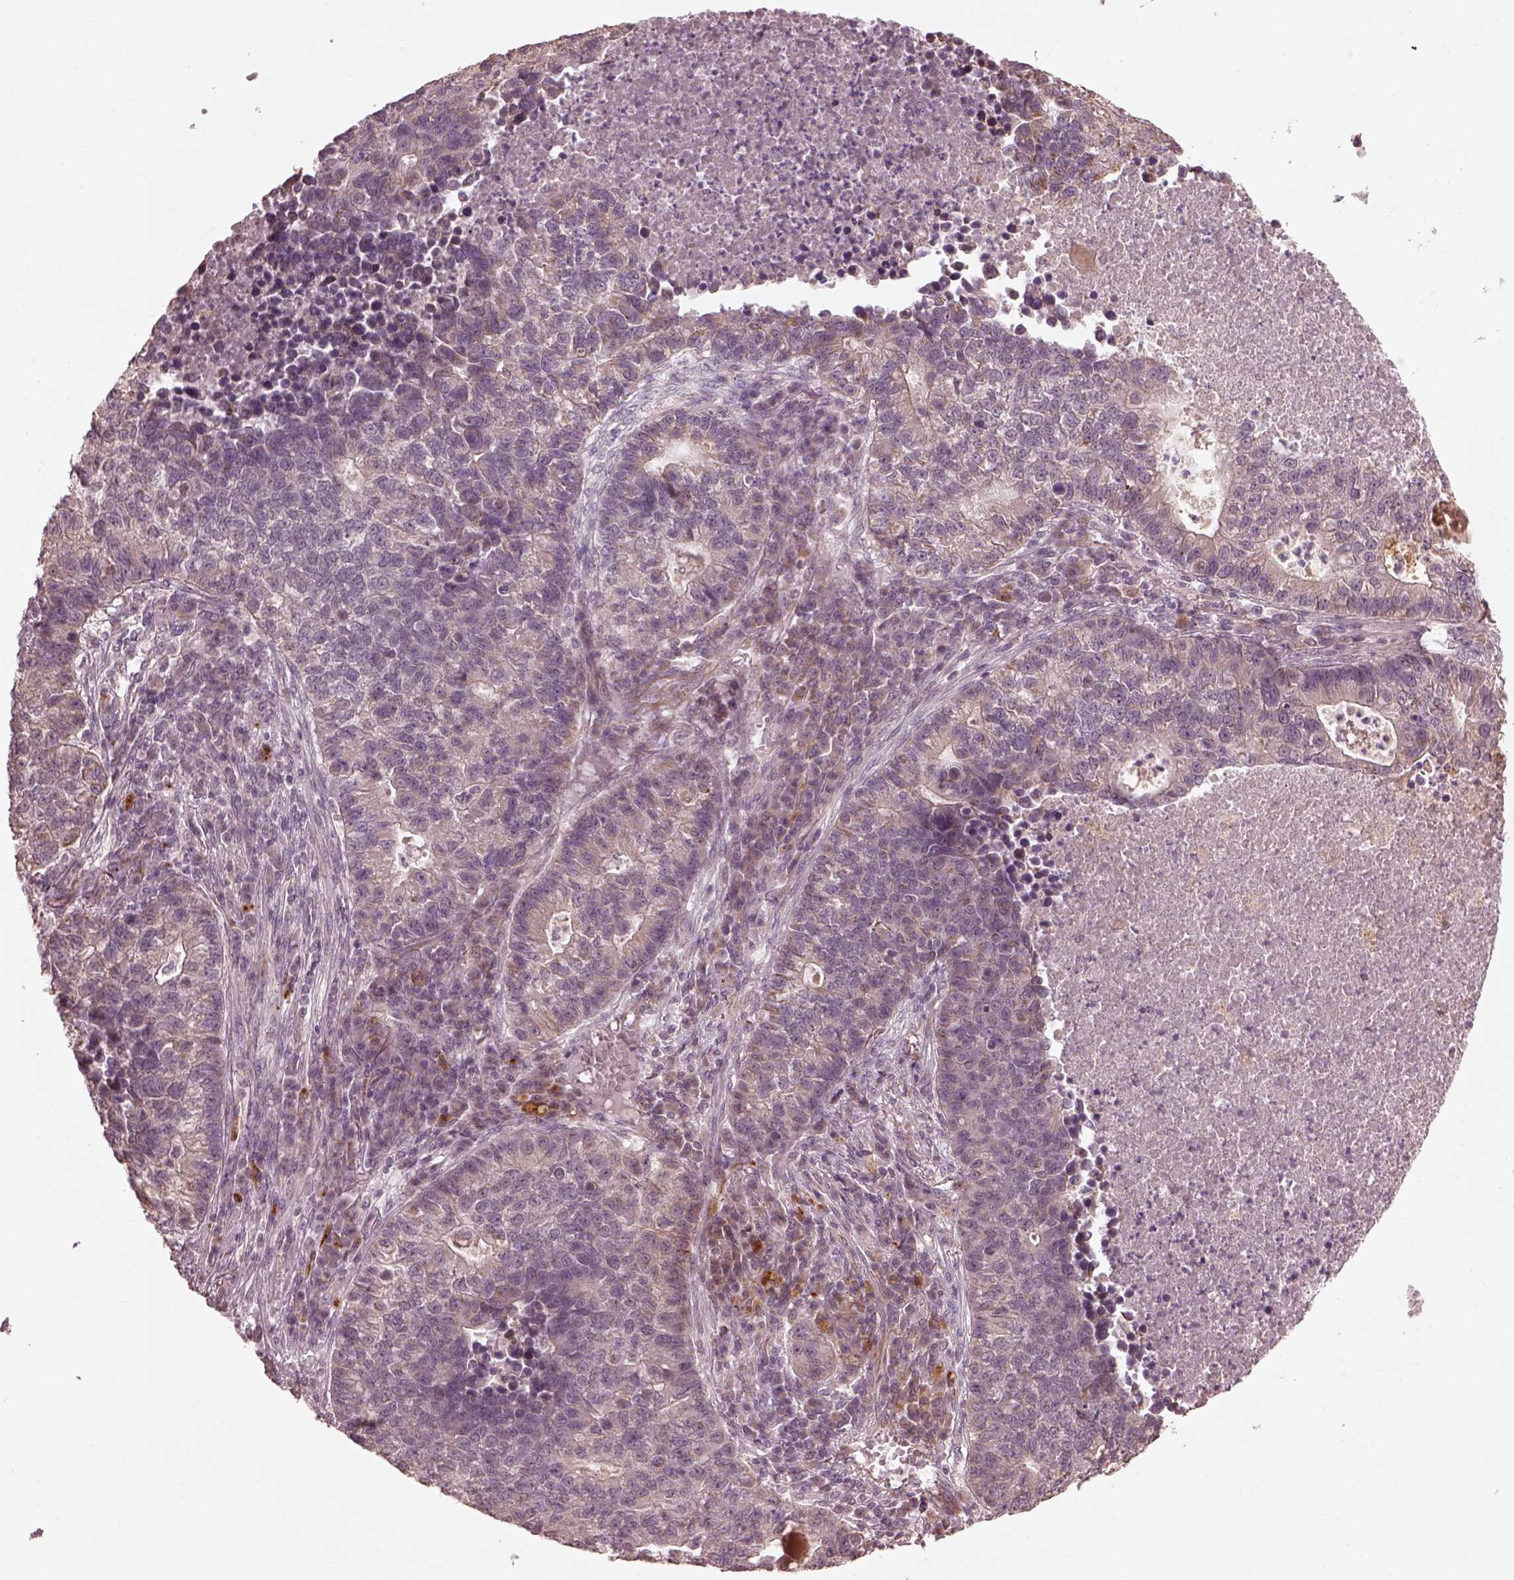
{"staining": {"intensity": "weak", "quantity": "<25%", "location": "cytoplasmic/membranous"}, "tissue": "lung cancer", "cell_type": "Tumor cells", "image_type": "cancer", "snomed": [{"axis": "morphology", "description": "Adenocarcinoma, NOS"}, {"axis": "topography", "description": "Lung"}], "caption": "There is no significant positivity in tumor cells of lung adenocarcinoma.", "gene": "SLC25A46", "patient": {"sex": "male", "age": 57}}